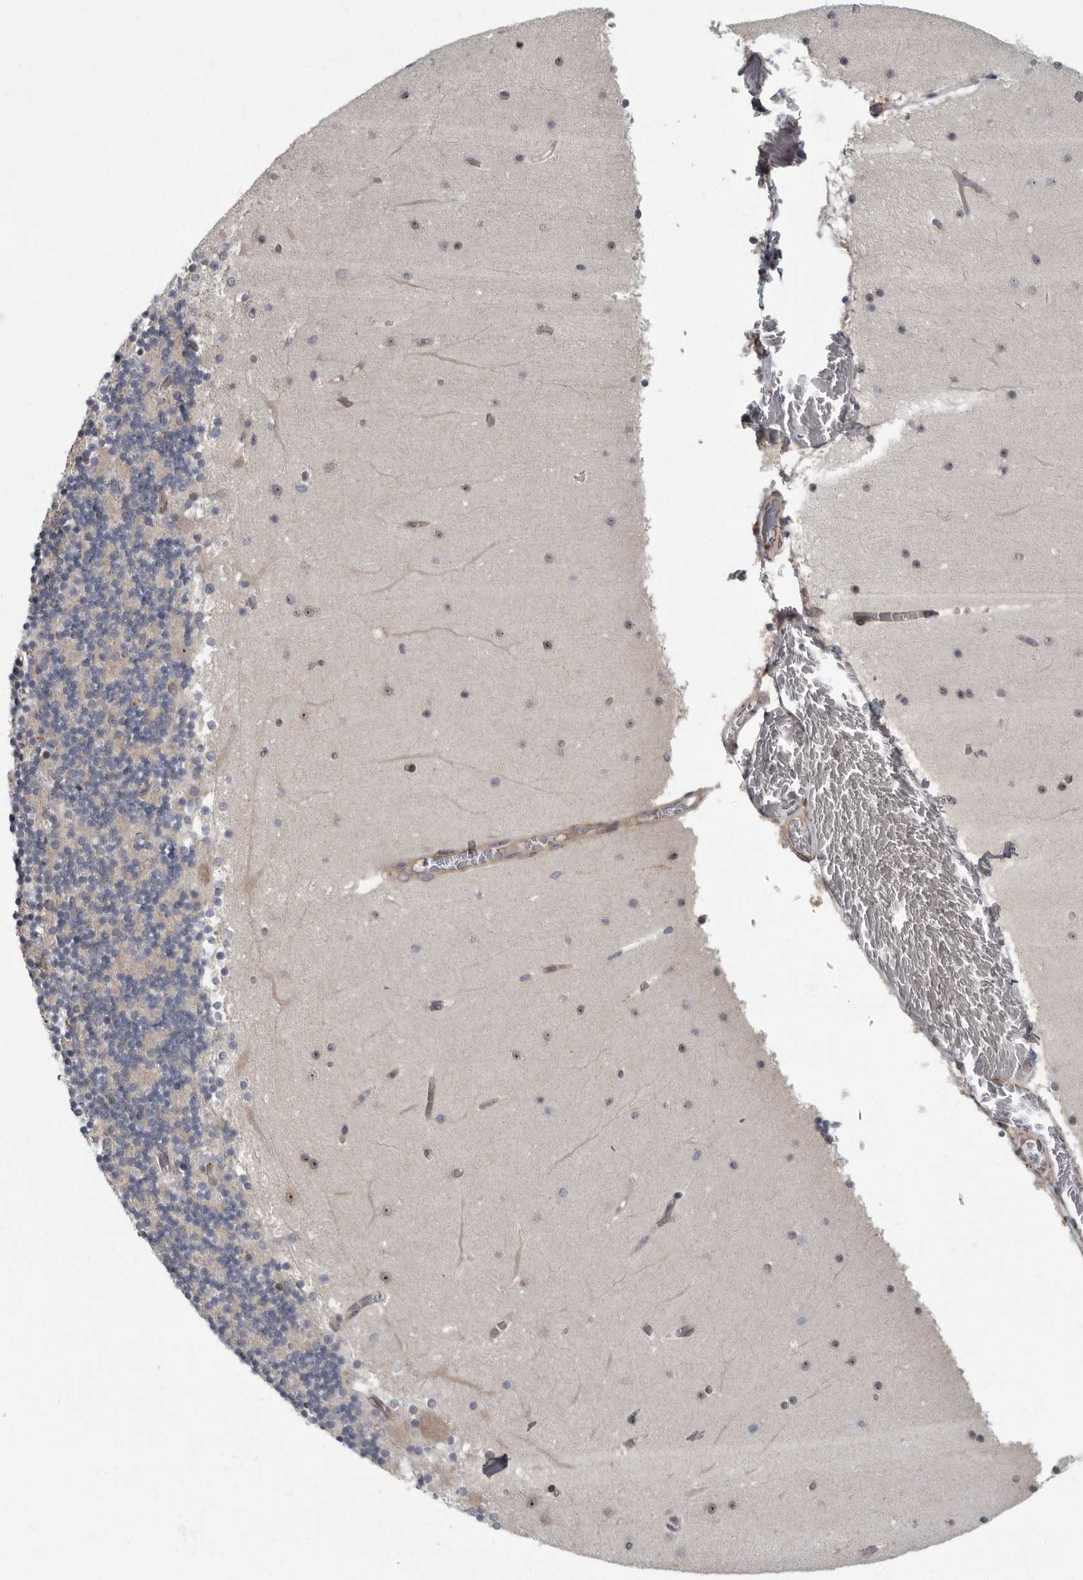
{"staining": {"intensity": "negative", "quantity": "none", "location": "none"}, "tissue": "cerebellum", "cell_type": "Cells in granular layer", "image_type": "normal", "snomed": [{"axis": "morphology", "description": "Normal tissue, NOS"}, {"axis": "topography", "description": "Cerebellum"}], "caption": "Immunohistochemical staining of unremarkable human cerebellum shows no significant positivity in cells in granular layer.", "gene": "PDCD11", "patient": {"sex": "female", "age": 28}}